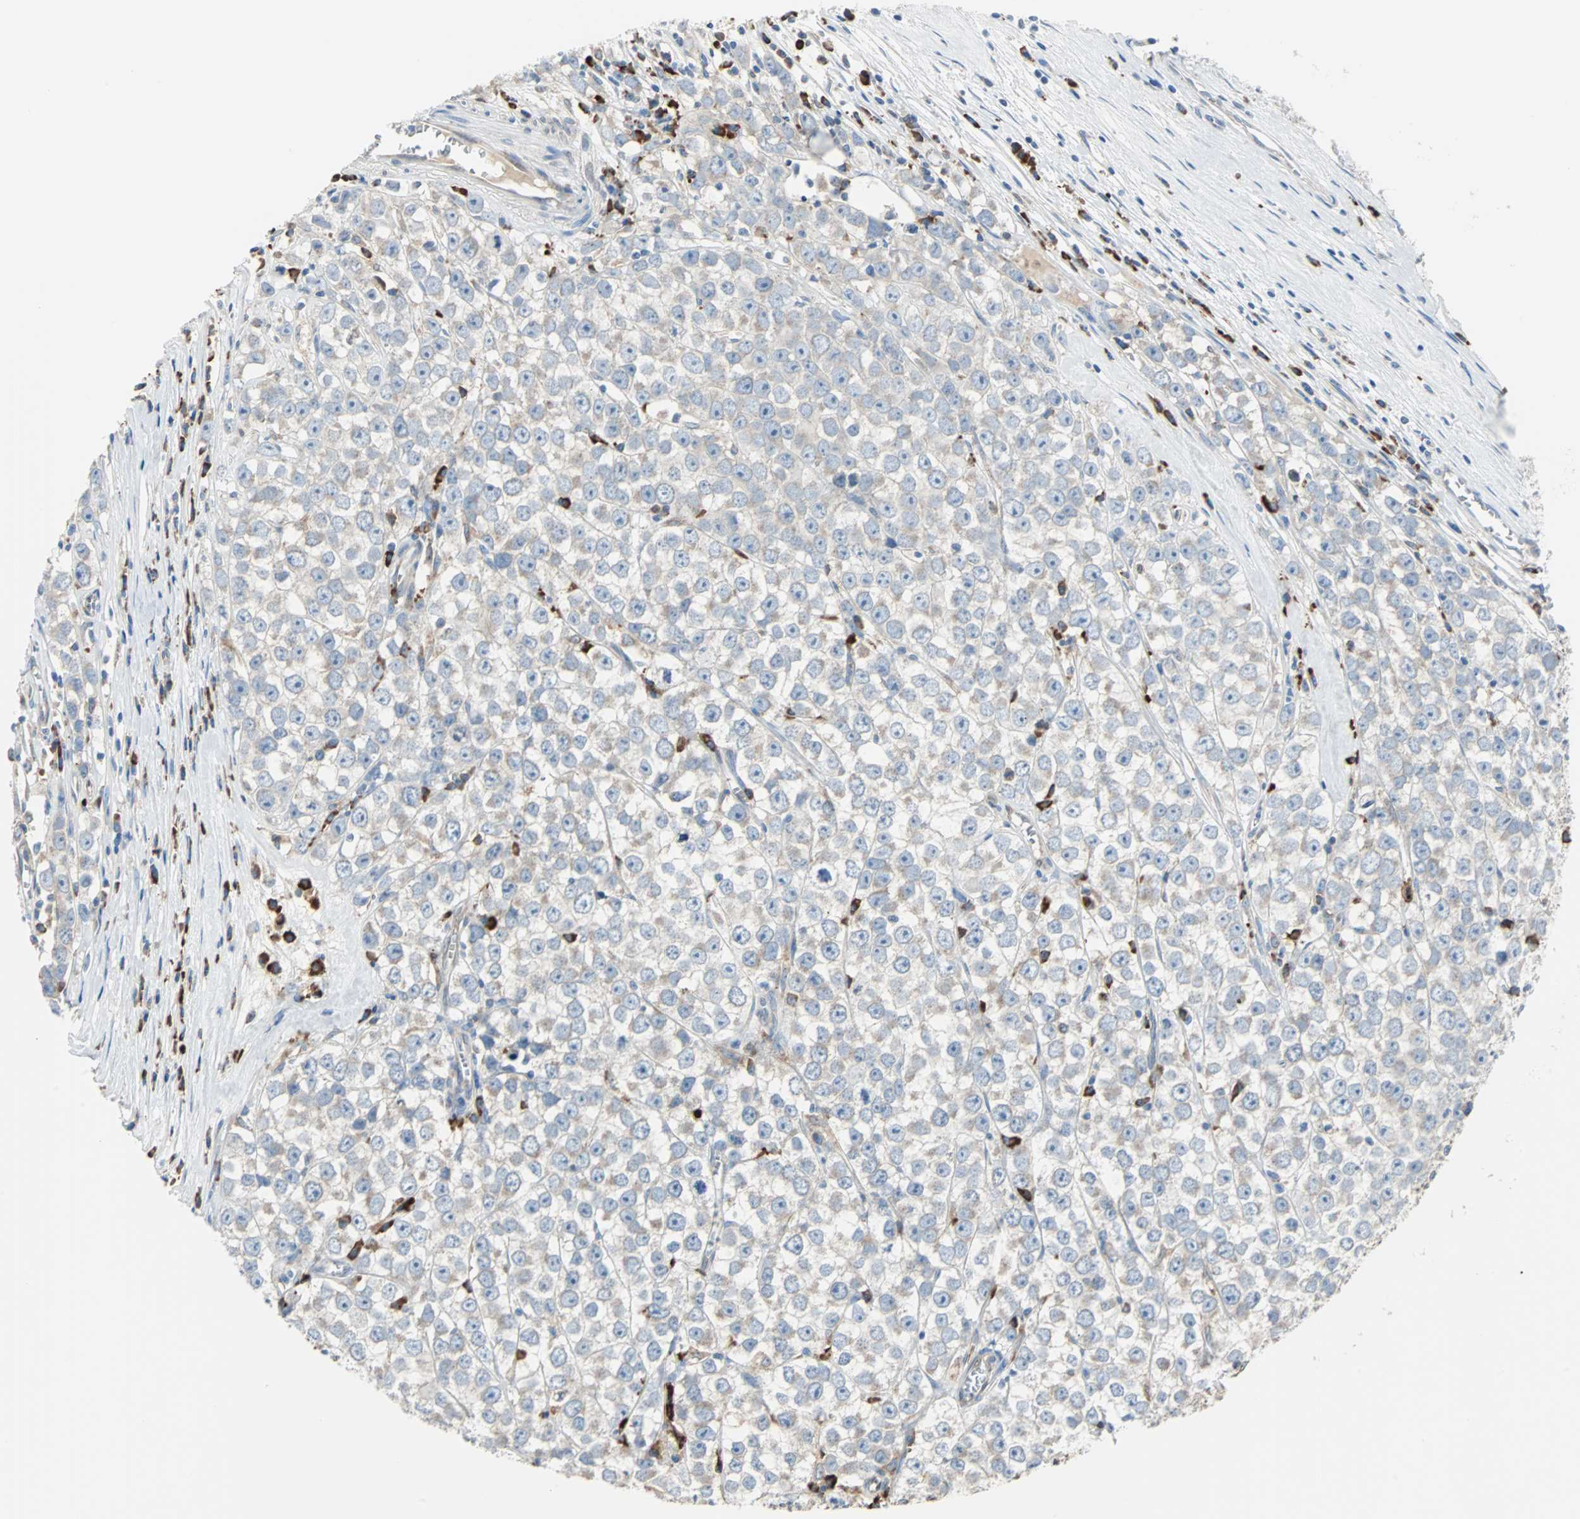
{"staining": {"intensity": "weak", "quantity": "<25%", "location": "cytoplasmic/membranous"}, "tissue": "testis cancer", "cell_type": "Tumor cells", "image_type": "cancer", "snomed": [{"axis": "morphology", "description": "Seminoma, NOS"}, {"axis": "morphology", "description": "Carcinoma, Embryonal, NOS"}, {"axis": "topography", "description": "Testis"}], "caption": "Image shows no significant protein expression in tumor cells of testis embryonal carcinoma.", "gene": "PDIA4", "patient": {"sex": "male", "age": 52}}